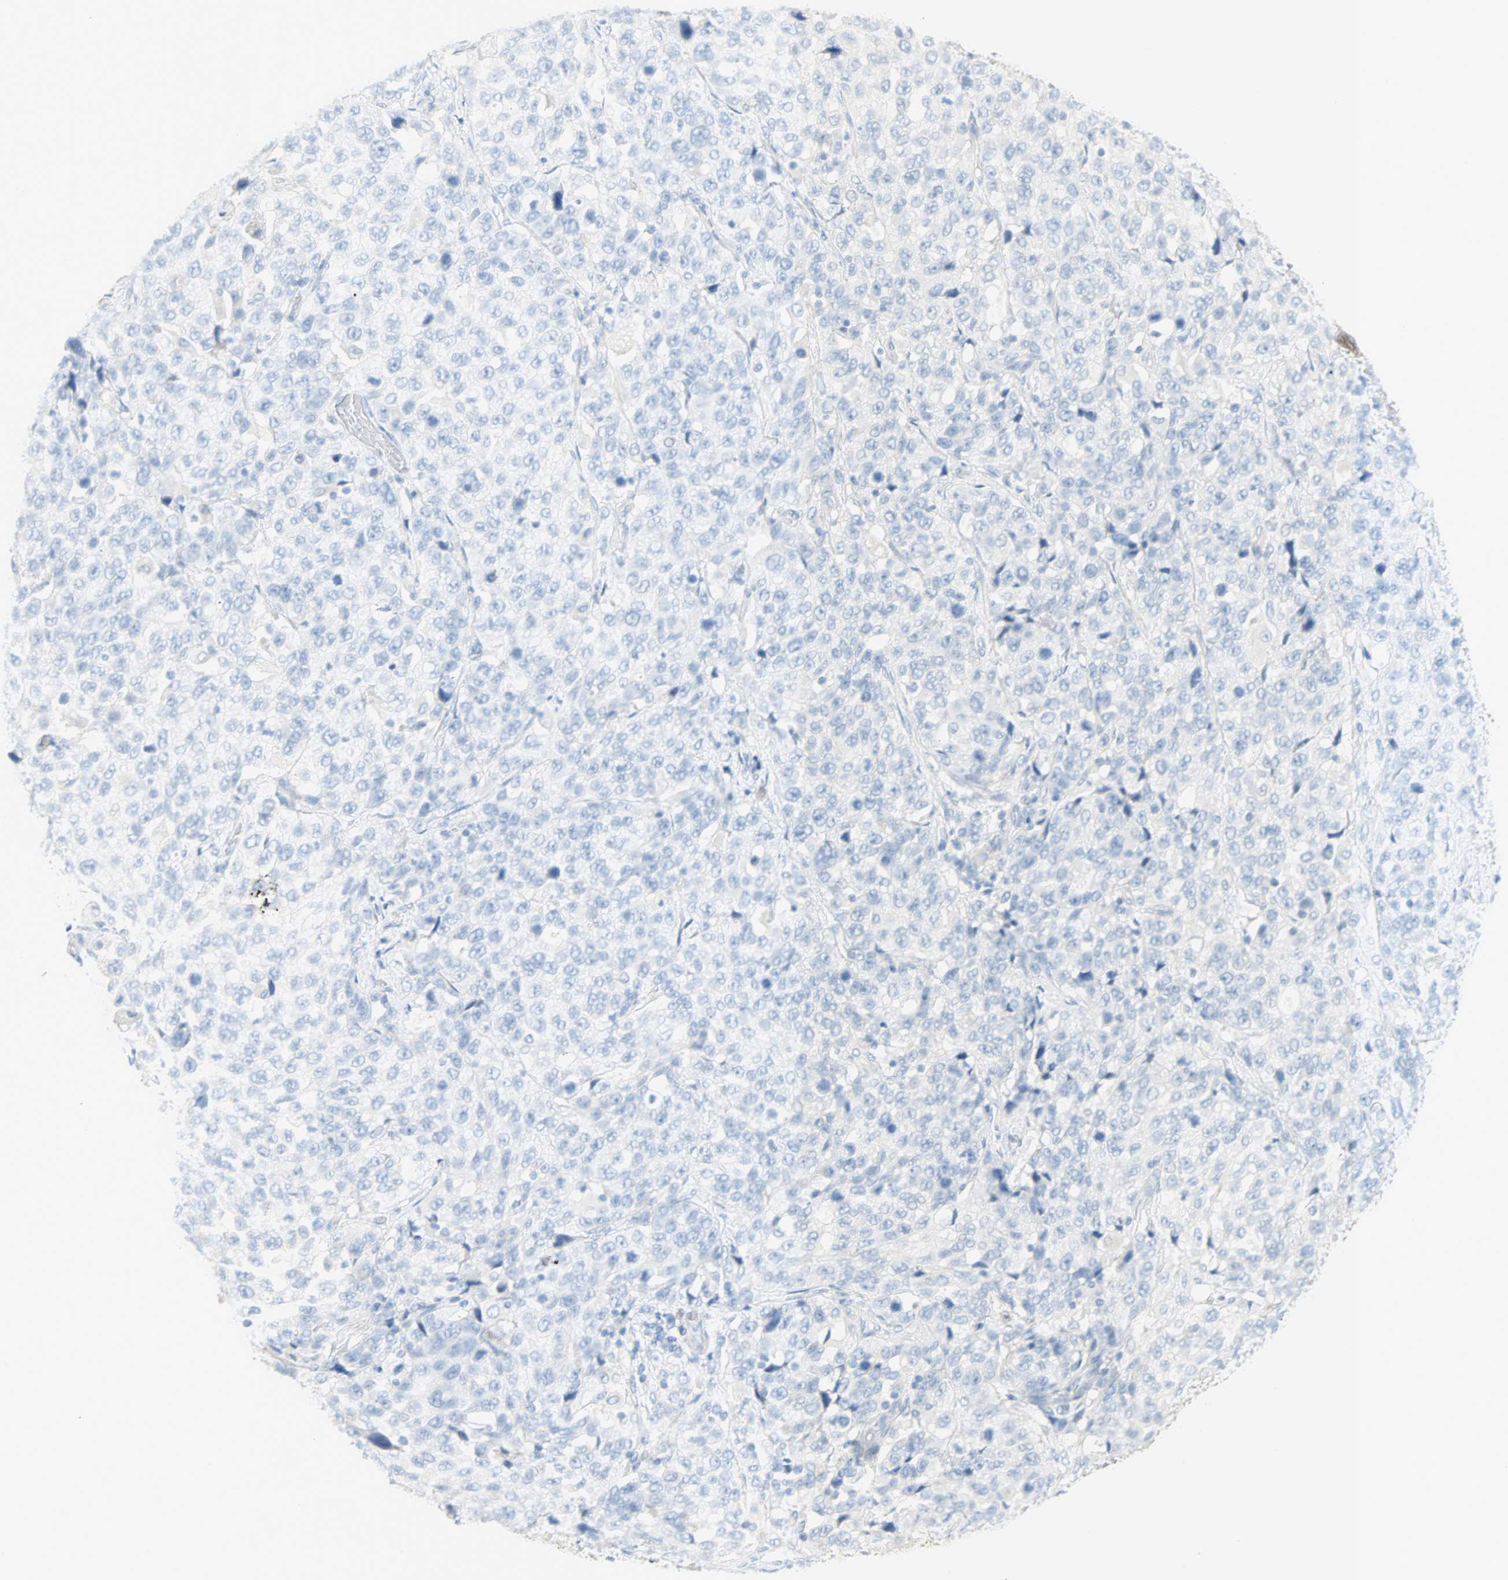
{"staining": {"intensity": "negative", "quantity": "none", "location": "none"}, "tissue": "stomach cancer", "cell_type": "Tumor cells", "image_type": "cancer", "snomed": [{"axis": "morphology", "description": "Normal tissue, NOS"}, {"axis": "morphology", "description": "Adenocarcinoma, NOS"}, {"axis": "topography", "description": "Stomach"}], "caption": "IHC photomicrograph of neoplastic tissue: human stomach cancer stained with DAB demonstrates no significant protein expression in tumor cells.", "gene": "SELENBP1", "patient": {"sex": "male", "age": 48}}